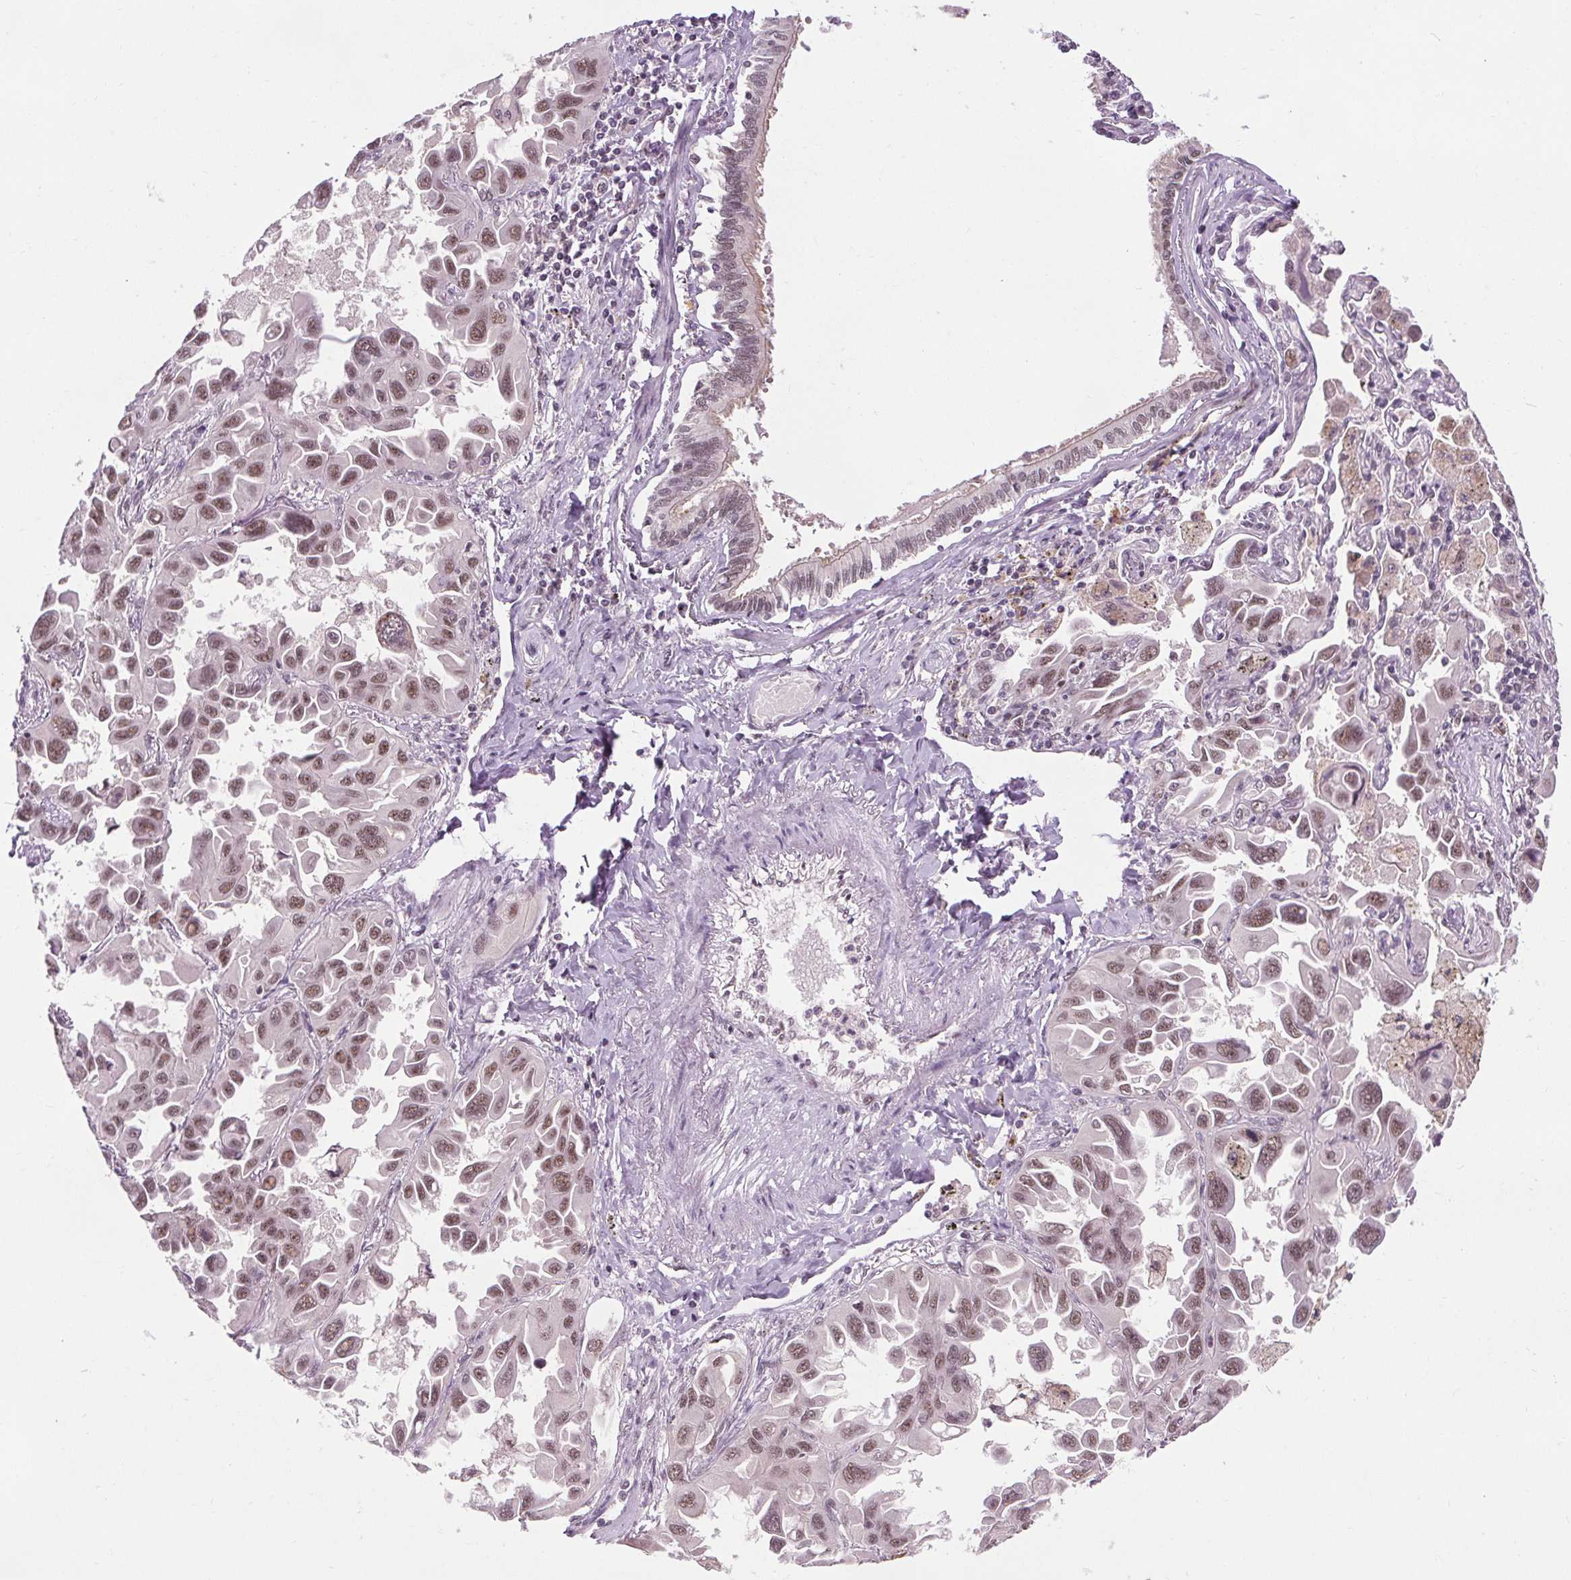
{"staining": {"intensity": "moderate", "quantity": ">75%", "location": "nuclear"}, "tissue": "lung cancer", "cell_type": "Tumor cells", "image_type": "cancer", "snomed": [{"axis": "morphology", "description": "Adenocarcinoma, NOS"}, {"axis": "topography", "description": "Lung"}], "caption": "Human lung cancer (adenocarcinoma) stained with a protein marker displays moderate staining in tumor cells.", "gene": "MED6", "patient": {"sex": "male", "age": 64}}